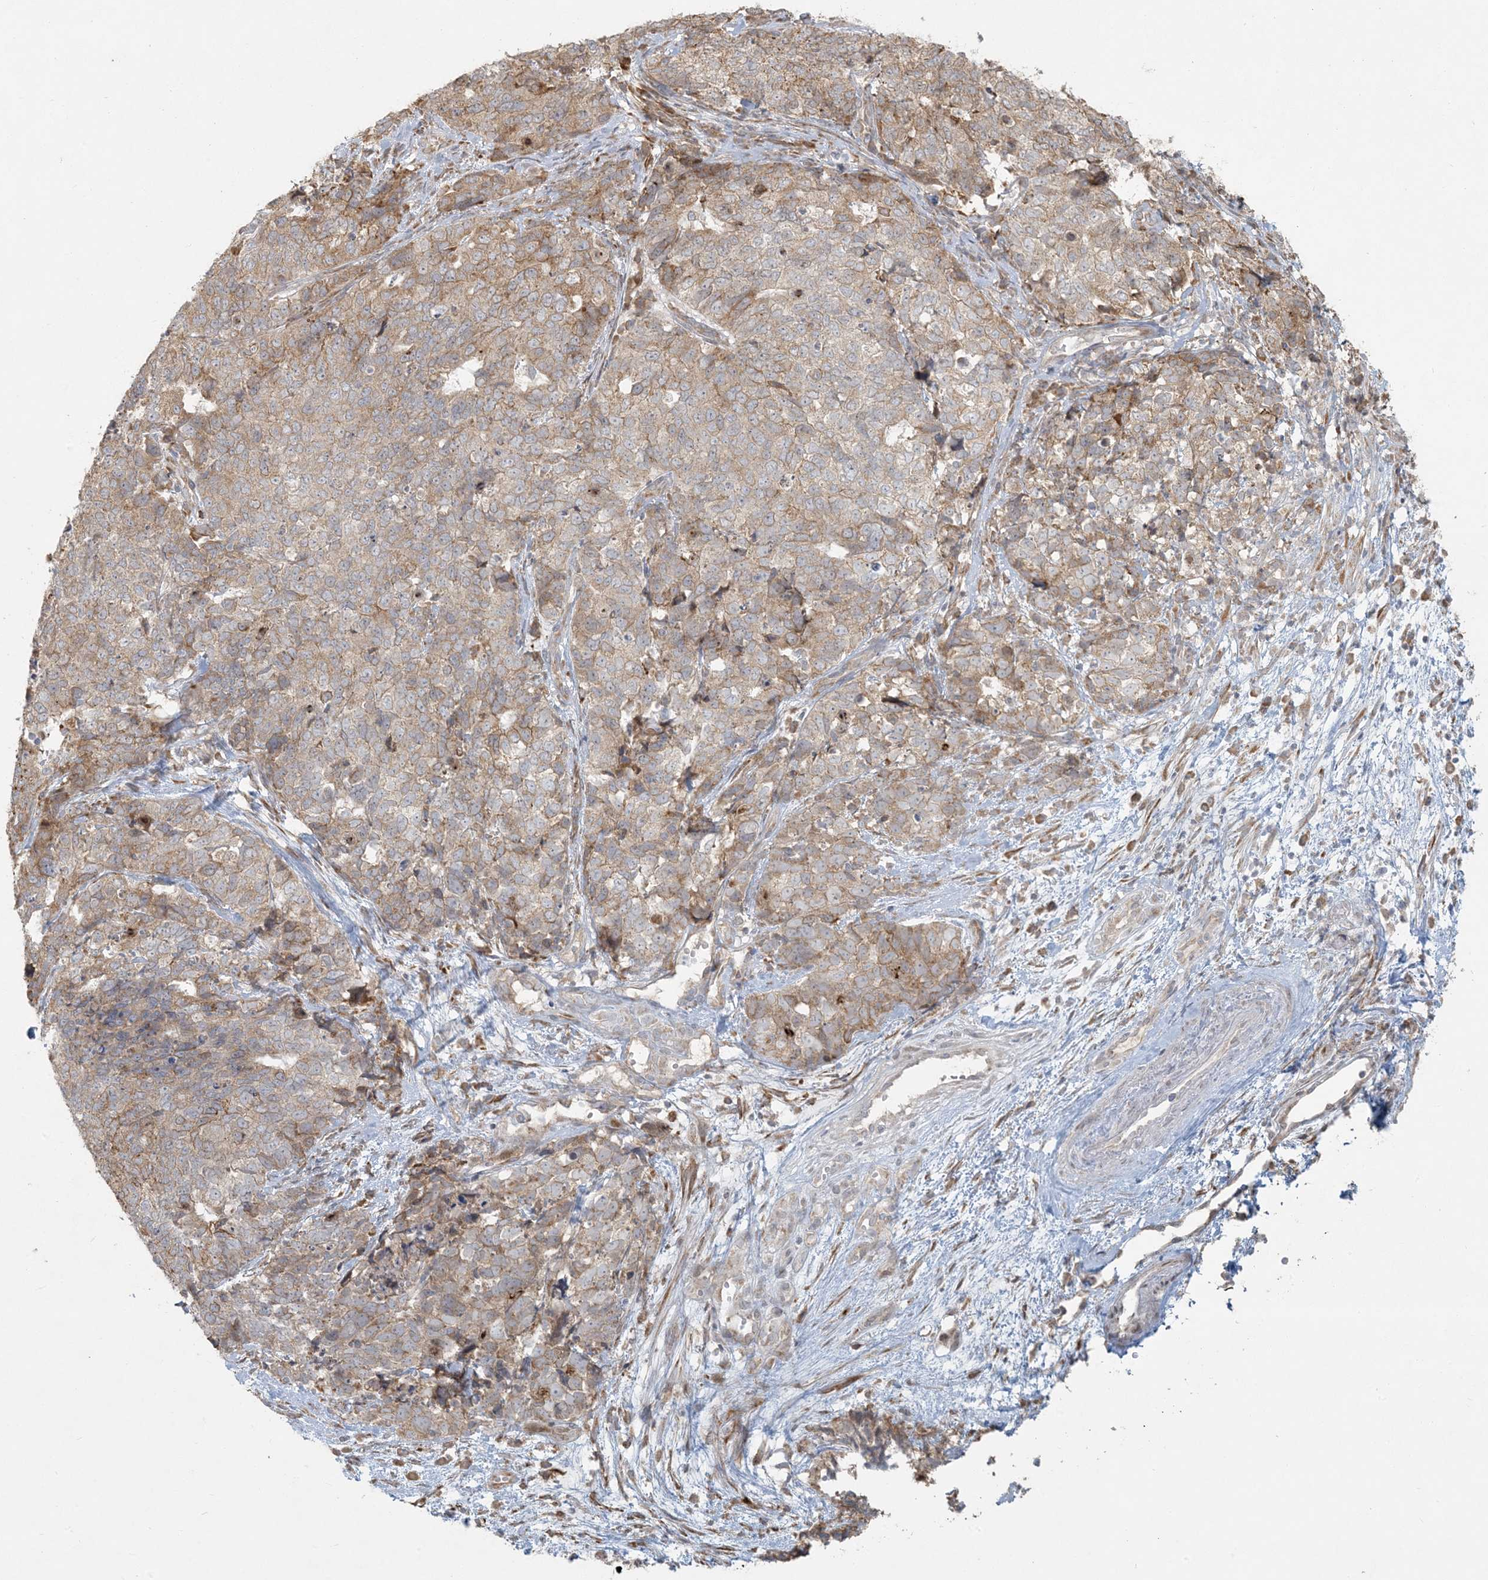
{"staining": {"intensity": "weak", "quantity": ">75%", "location": "cytoplasmic/membranous"}, "tissue": "cervical cancer", "cell_type": "Tumor cells", "image_type": "cancer", "snomed": [{"axis": "morphology", "description": "Squamous cell carcinoma, NOS"}, {"axis": "topography", "description": "Cervix"}], "caption": "Immunohistochemical staining of human cervical cancer demonstrates low levels of weak cytoplasmic/membranous staining in approximately >75% of tumor cells.", "gene": "HACL1", "patient": {"sex": "female", "age": 63}}